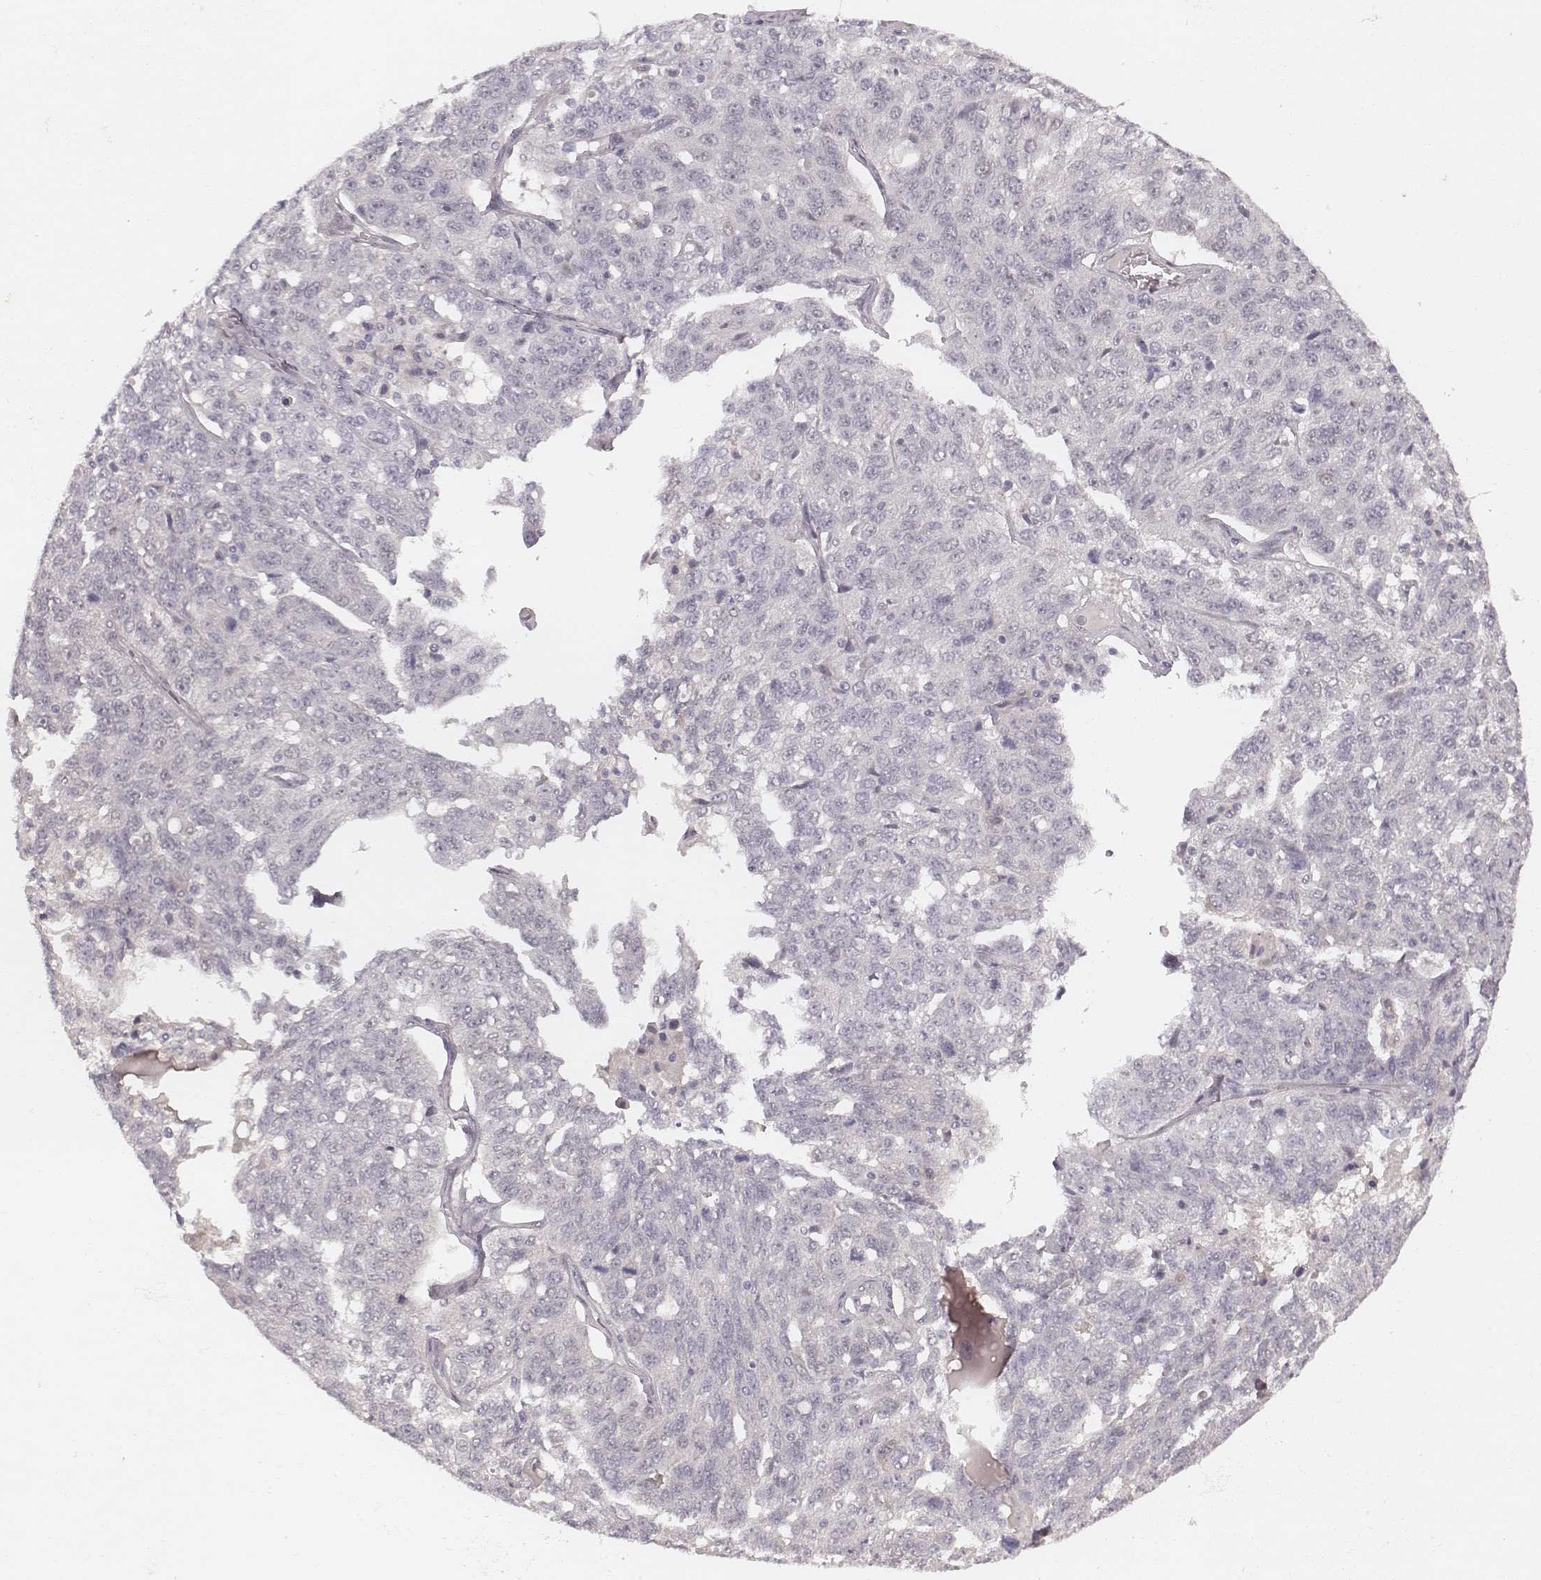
{"staining": {"intensity": "negative", "quantity": "none", "location": "none"}, "tissue": "ovarian cancer", "cell_type": "Tumor cells", "image_type": "cancer", "snomed": [{"axis": "morphology", "description": "Cystadenocarcinoma, serous, NOS"}, {"axis": "topography", "description": "Ovary"}], "caption": "The immunohistochemistry (IHC) histopathology image has no significant staining in tumor cells of ovarian cancer tissue. (Stains: DAB (3,3'-diaminobenzidine) IHC with hematoxylin counter stain, Microscopy: brightfield microscopy at high magnification).", "gene": "FAM13B", "patient": {"sex": "female", "age": 71}}